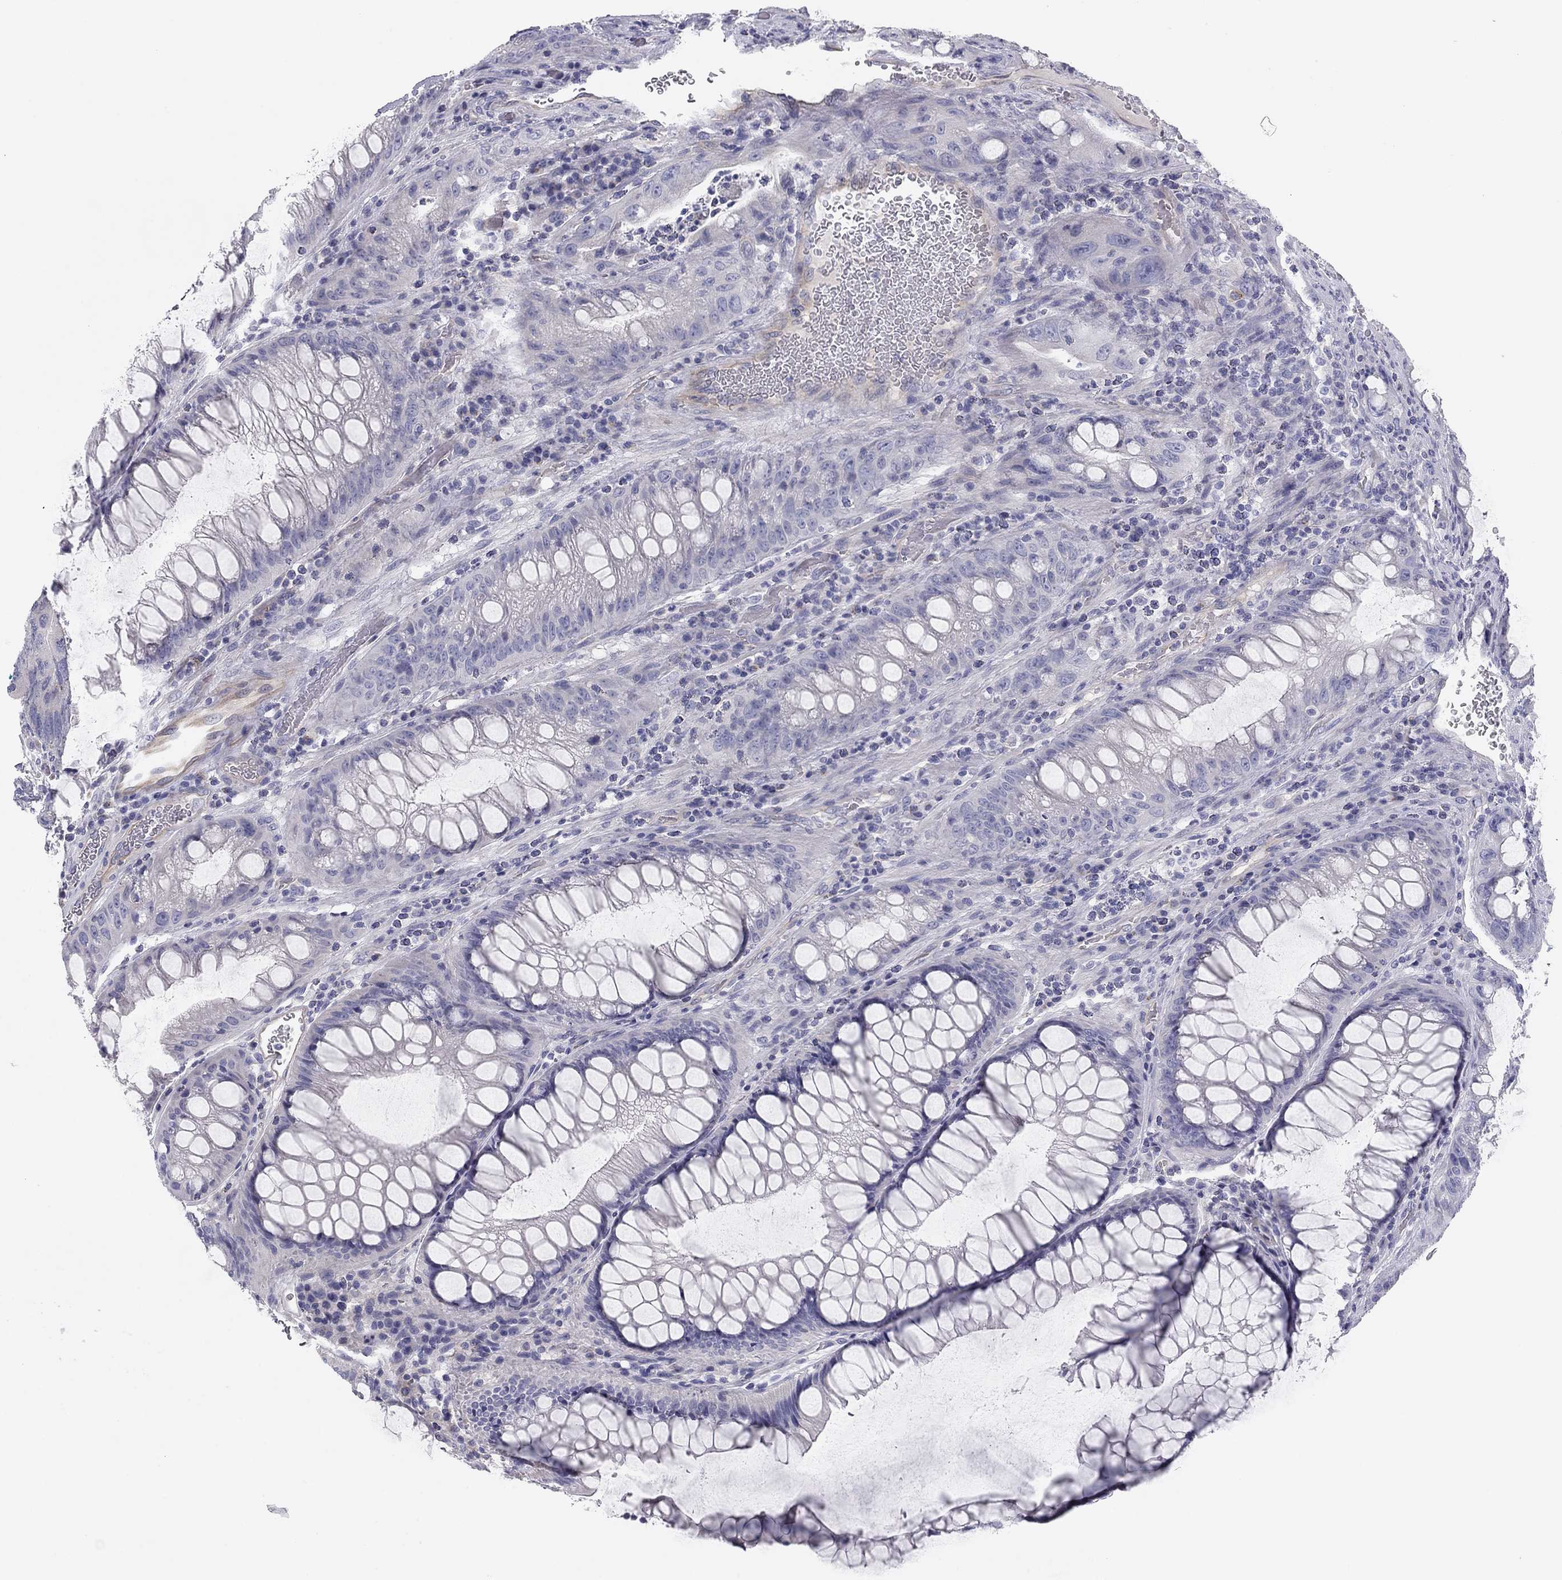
{"staining": {"intensity": "negative", "quantity": "none", "location": "none"}, "tissue": "colorectal cancer", "cell_type": "Tumor cells", "image_type": "cancer", "snomed": [{"axis": "morphology", "description": "Adenocarcinoma, NOS"}, {"axis": "topography", "description": "Rectum"}], "caption": "A micrograph of colorectal cancer (adenocarcinoma) stained for a protein exhibits no brown staining in tumor cells.", "gene": "SEPTIN3", "patient": {"sex": "male", "age": 63}}